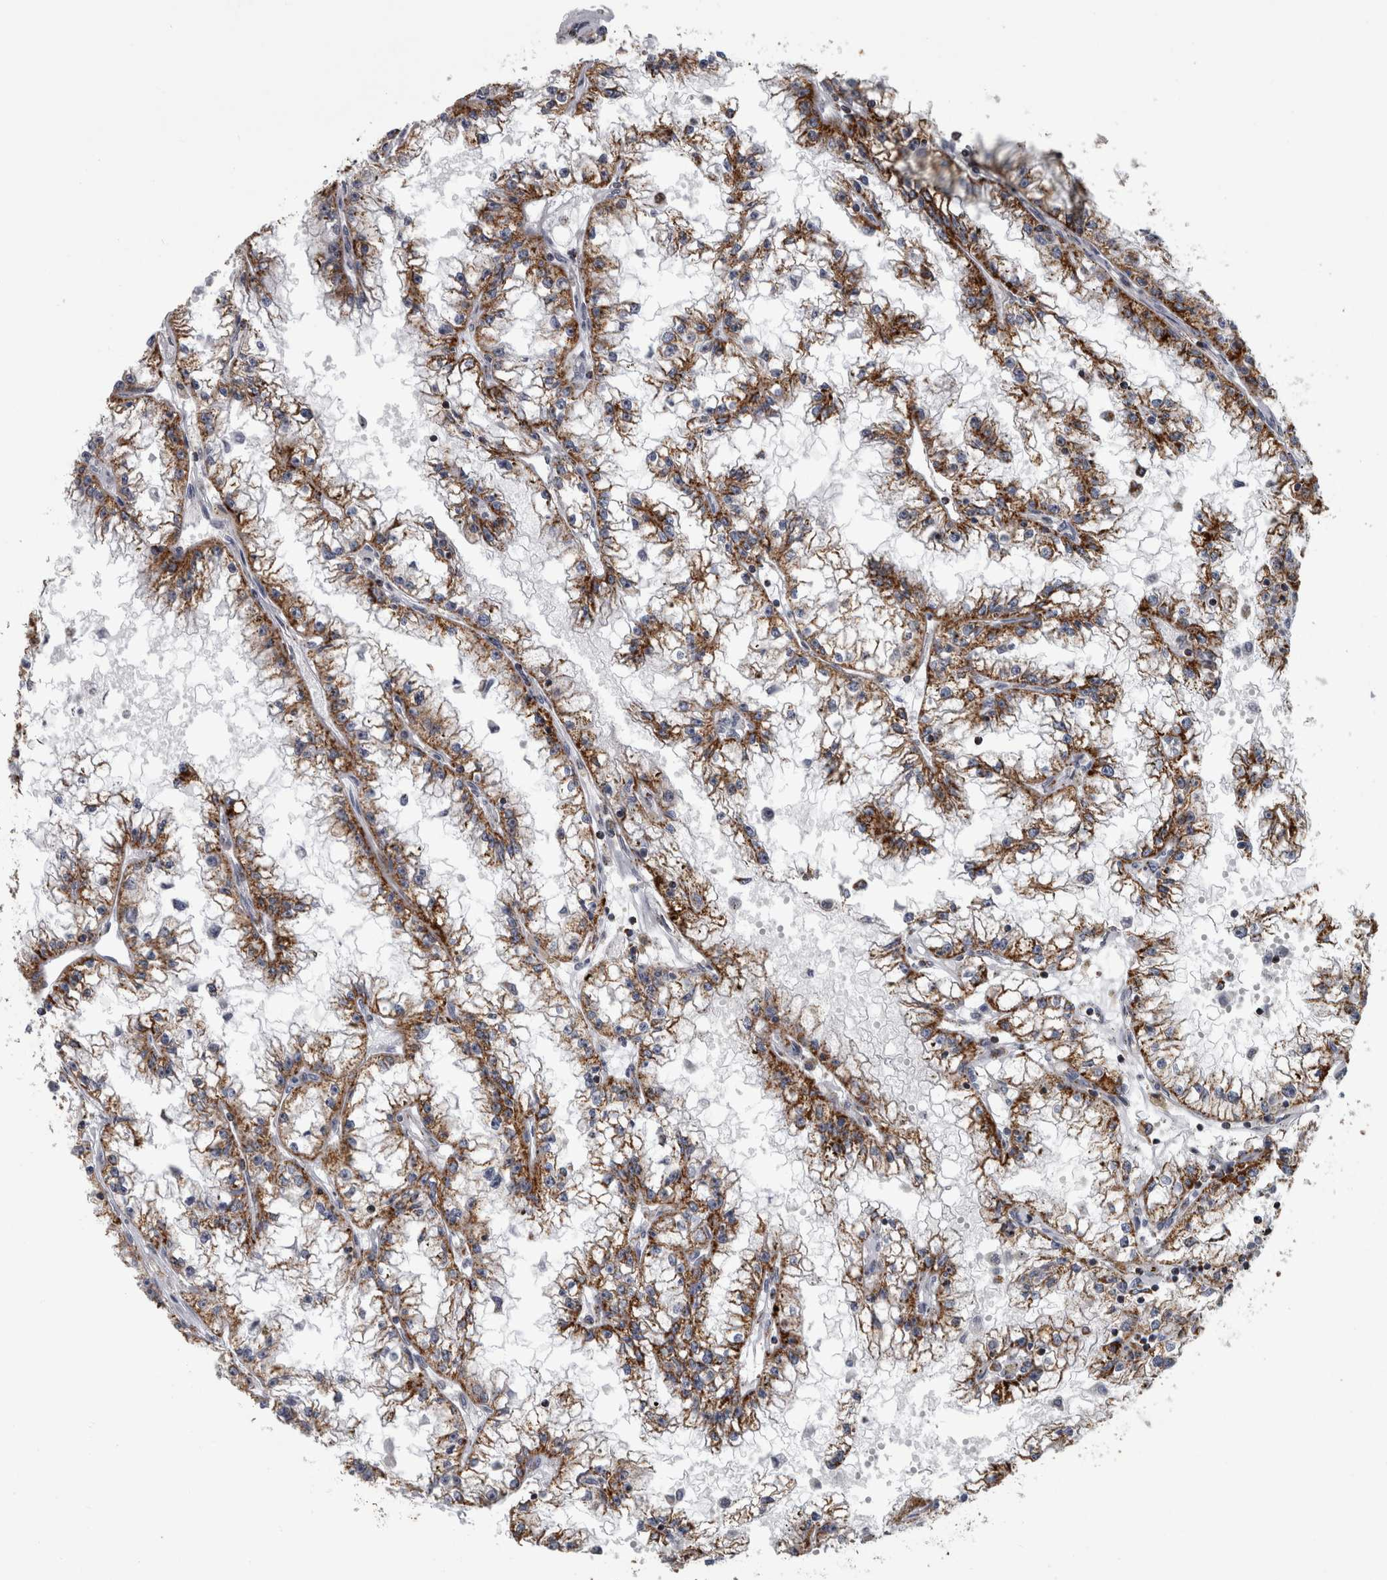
{"staining": {"intensity": "strong", "quantity": ">75%", "location": "cytoplasmic/membranous"}, "tissue": "renal cancer", "cell_type": "Tumor cells", "image_type": "cancer", "snomed": [{"axis": "morphology", "description": "Adenocarcinoma, NOS"}, {"axis": "topography", "description": "Kidney"}], "caption": "Renal adenocarcinoma was stained to show a protein in brown. There is high levels of strong cytoplasmic/membranous staining in approximately >75% of tumor cells.", "gene": "MDH2", "patient": {"sex": "male", "age": 56}}